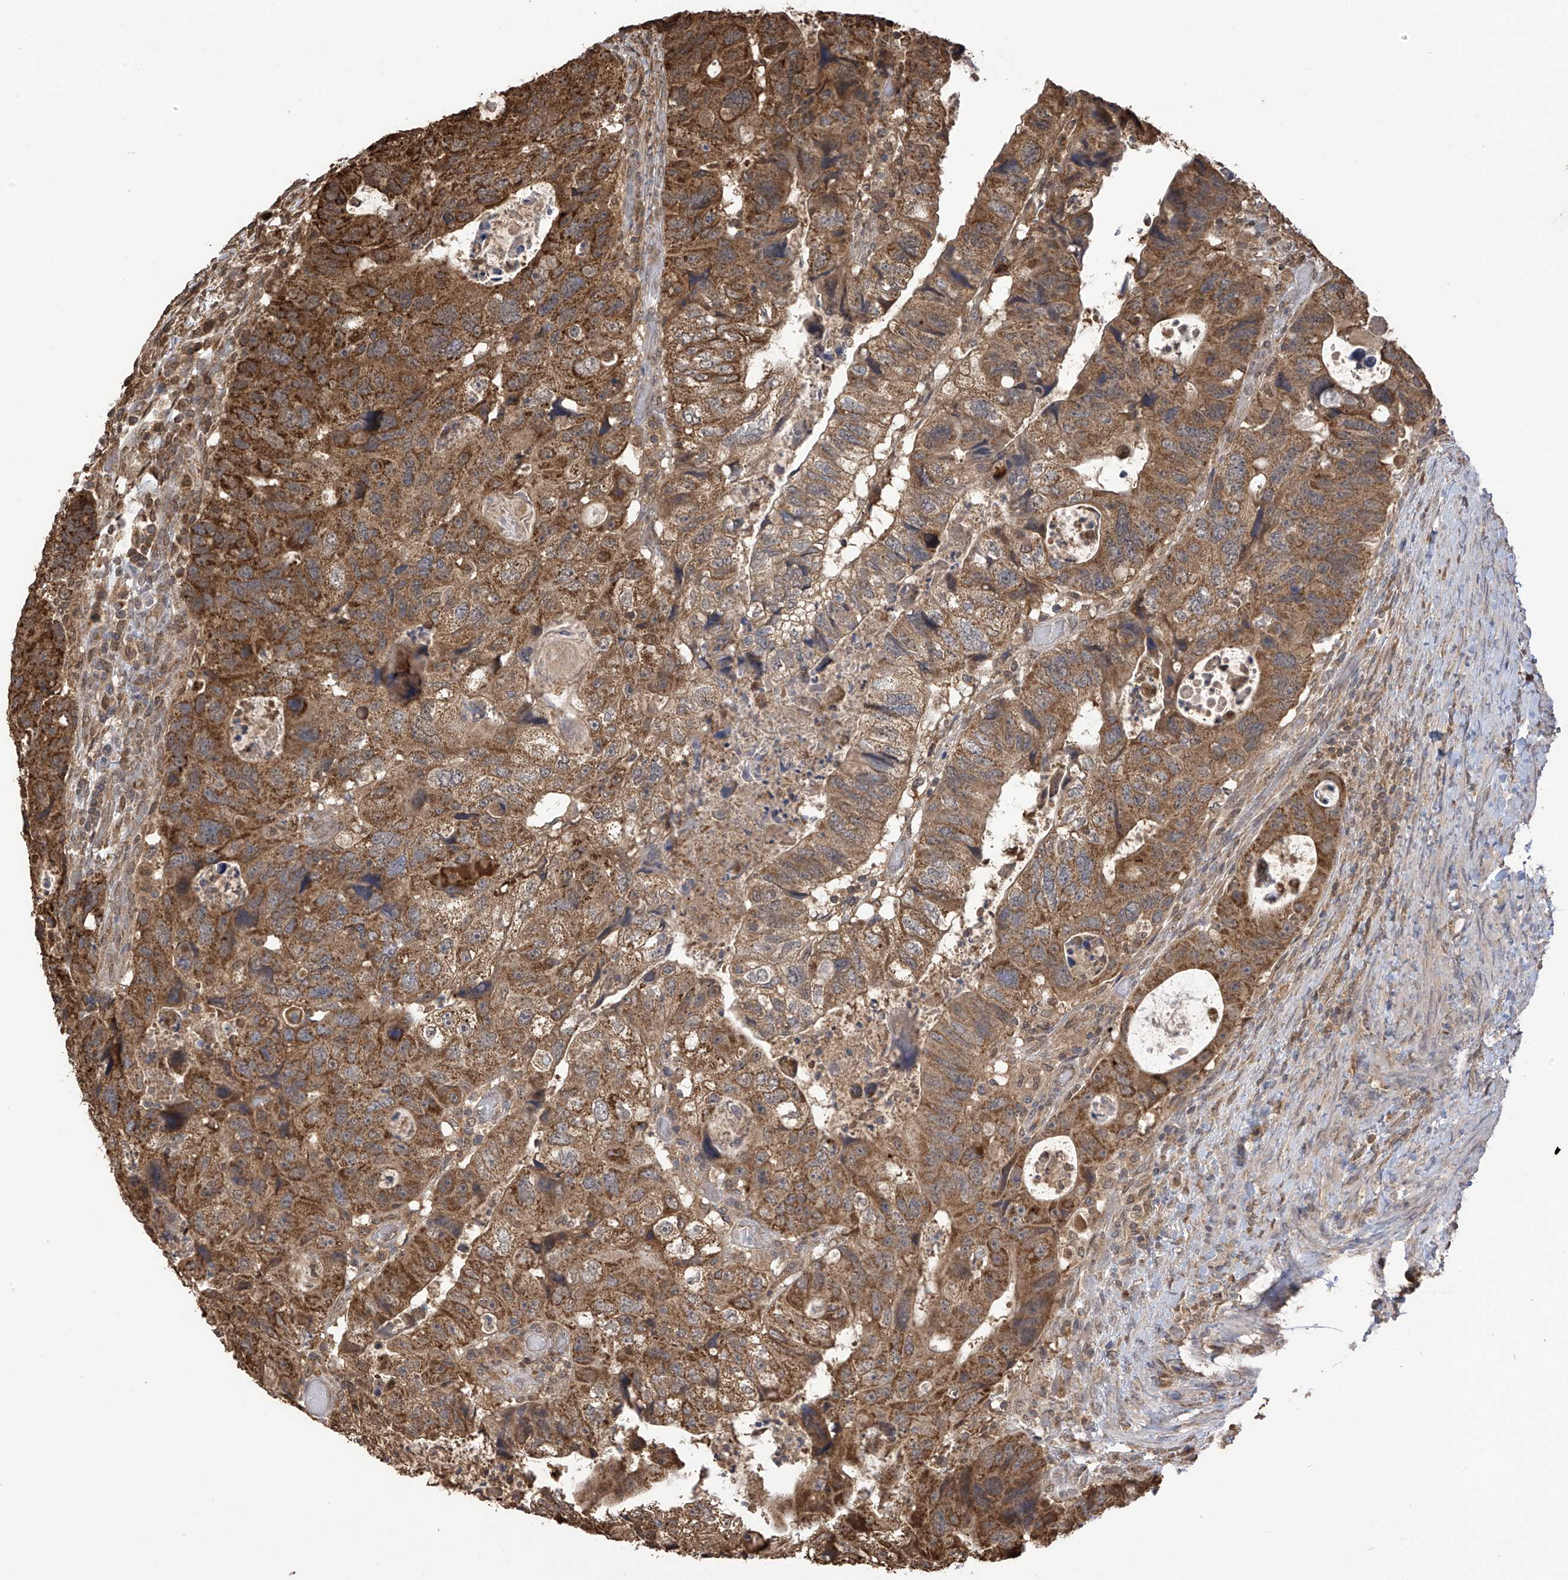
{"staining": {"intensity": "strong", "quantity": ">75%", "location": "cytoplasmic/membranous"}, "tissue": "colorectal cancer", "cell_type": "Tumor cells", "image_type": "cancer", "snomed": [{"axis": "morphology", "description": "Adenocarcinoma, NOS"}, {"axis": "topography", "description": "Rectum"}], "caption": "Strong cytoplasmic/membranous protein expression is seen in about >75% of tumor cells in colorectal cancer (adenocarcinoma).", "gene": "PNPT1", "patient": {"sex": "male", "age": 59}}